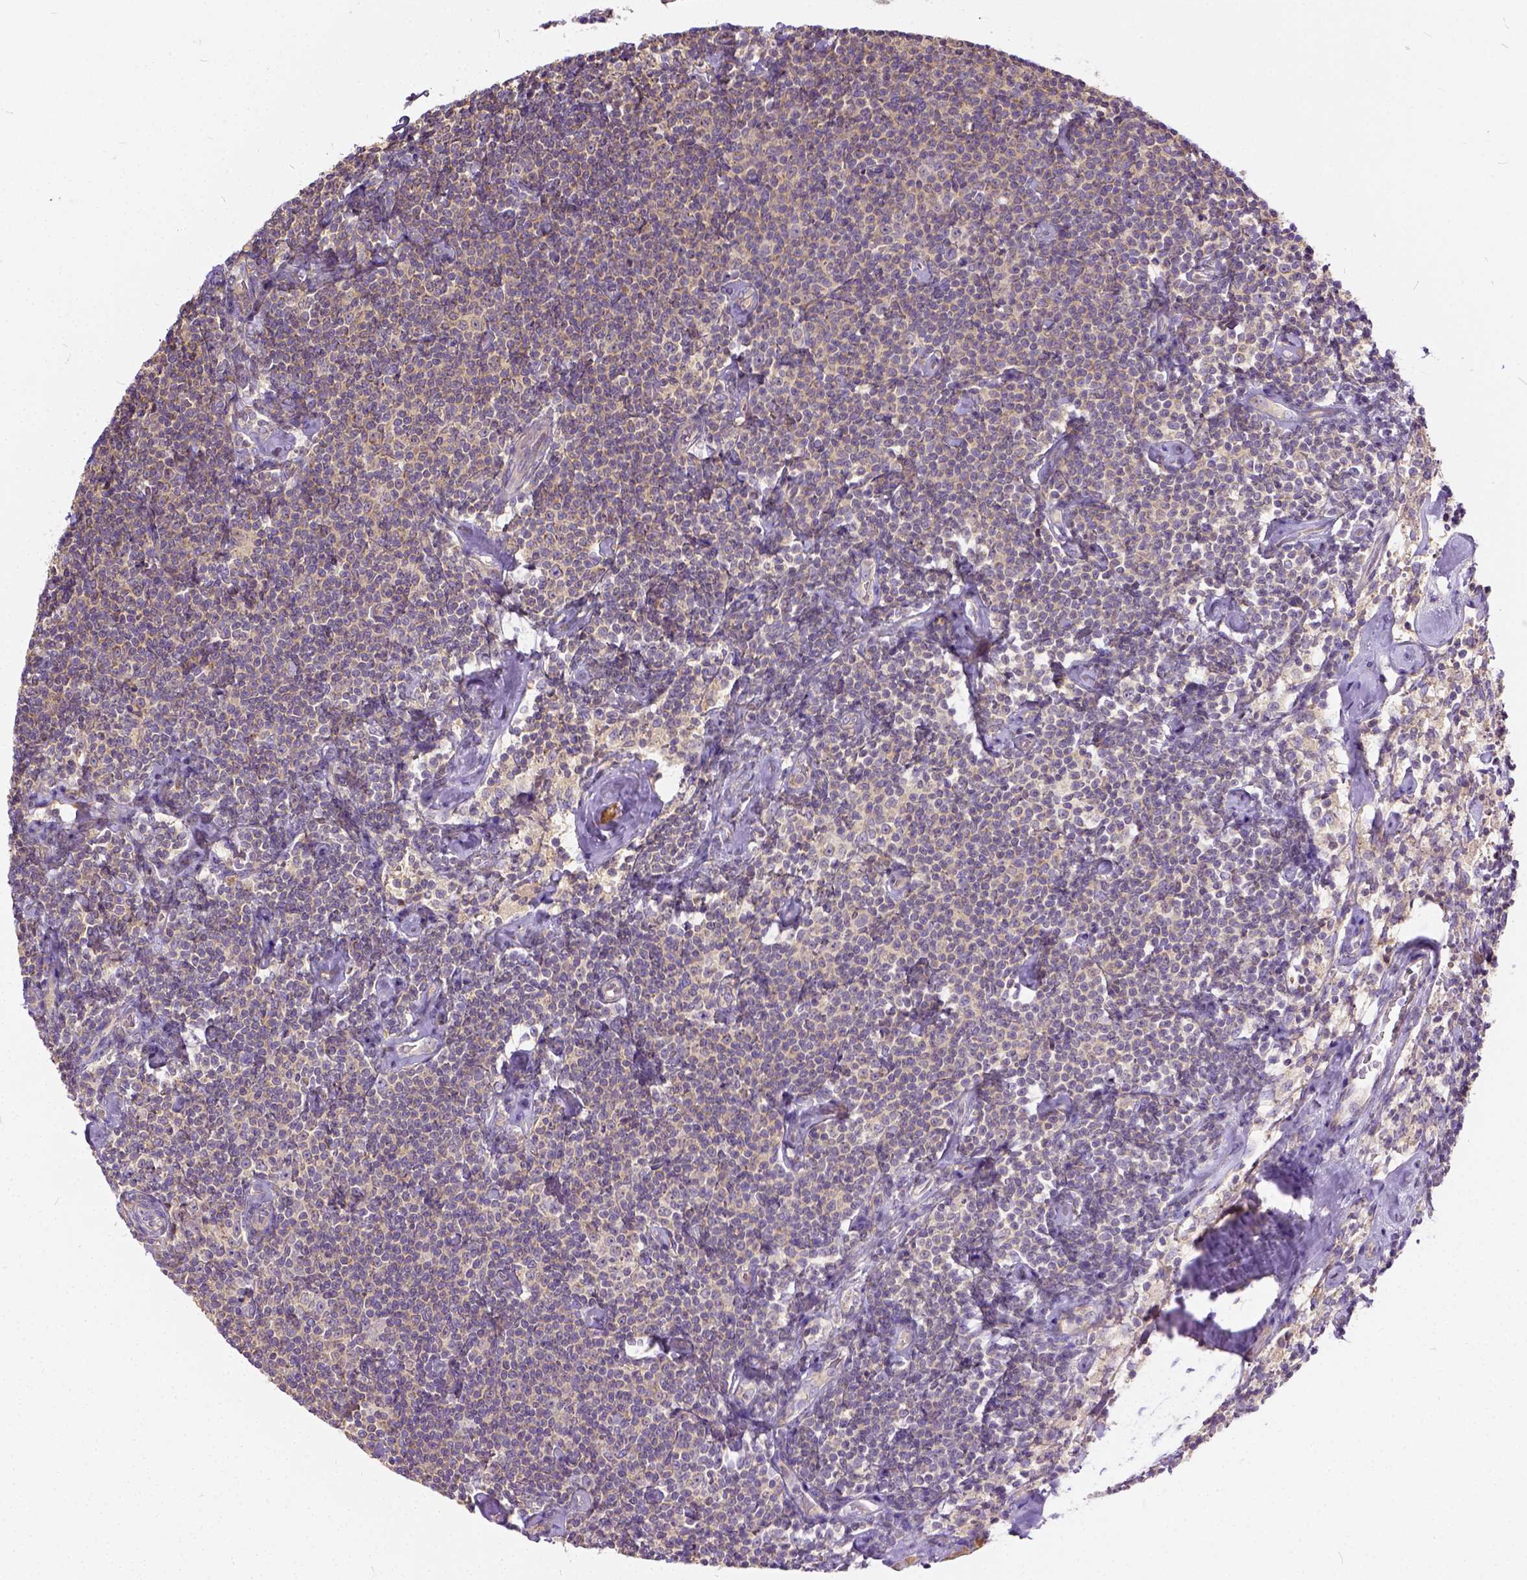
{"staining": {"intensity": "weak", "quantity": "<25%", "location": "cytoplasmic/membranous"}, "tissue": "lymphoma", "cell_type": "Tumor cells", "image_type": "cancer", "snomed": [{"axis": "morphology", "description": "Malignant lymphoma, non-Hodgkin's type, Low grade"}, {"axis": "topography", "description": "Lymph node"}], "caption": "IHC of malignant lymphoma, non-Hodgkin's type (low-grade) reveals no staining in tumor cells.", "gene": "CADM4", "patient": {"sex": "male", "age": 81}}